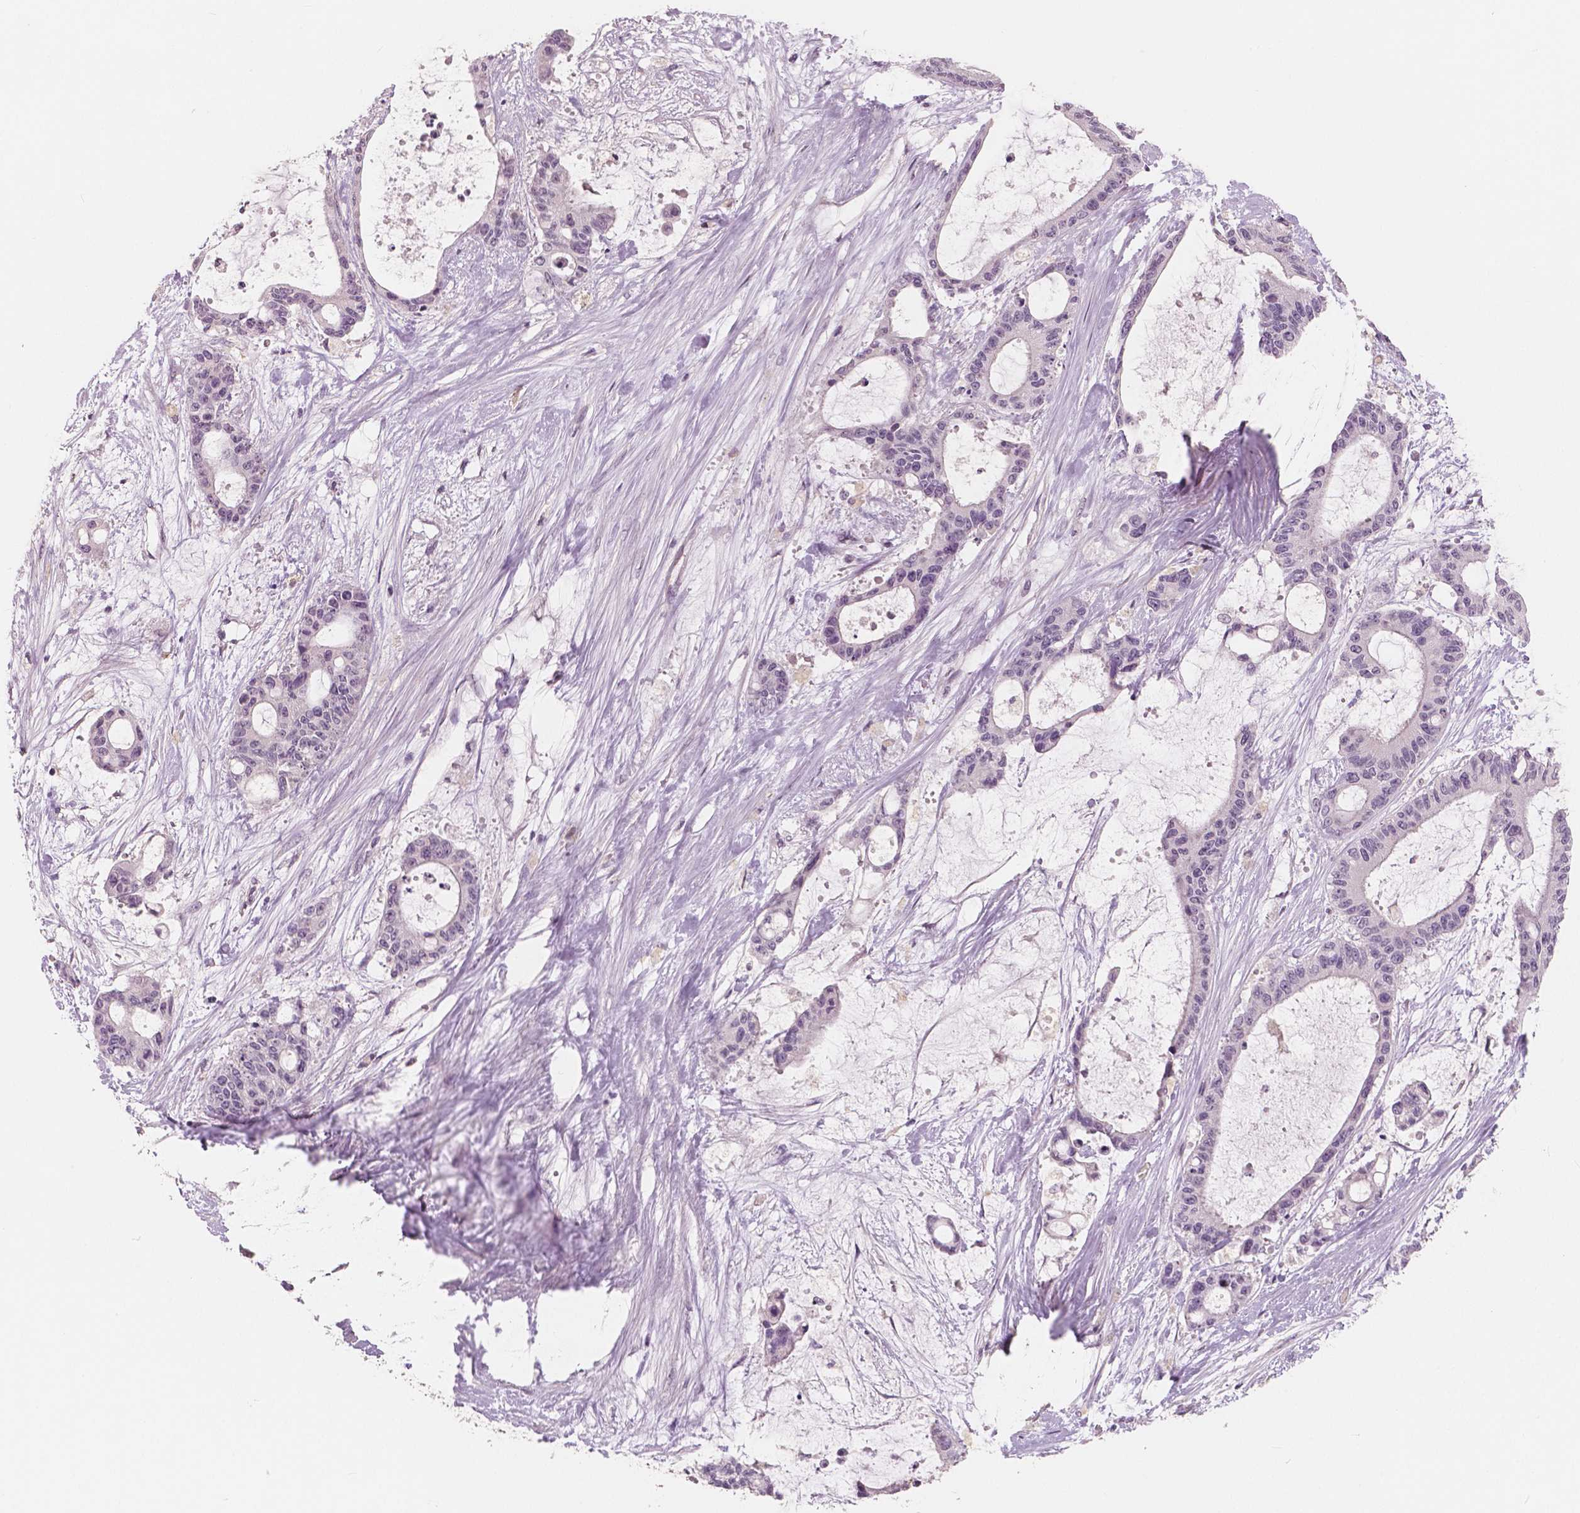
{"staining": {"intensity": "negative", "quantity": "none", "location": "none"}, "tissue": "liver cancer", "cell_type": "Tumor cells", "image_type": "cancer", "snomed": [{"axis": "morphology", "description": "Normal tissue, NOS"}, {"axis": "morphology", "description": "Cholangiocarcinoma"}, {"axis": "topography", "description": "Liver"}, {"axis": "topography", "description": "Peripheral nerve tissue"}], "caption": "Immunohistochemistry (IHC) micrograph of neoplastic tissue: human liver cholangiocarcinoma stained with DAB demonstrates no significant protein positivity in tumor cells.", "gene": "KIT", "patient": {"sex": "female", "age": 73}}